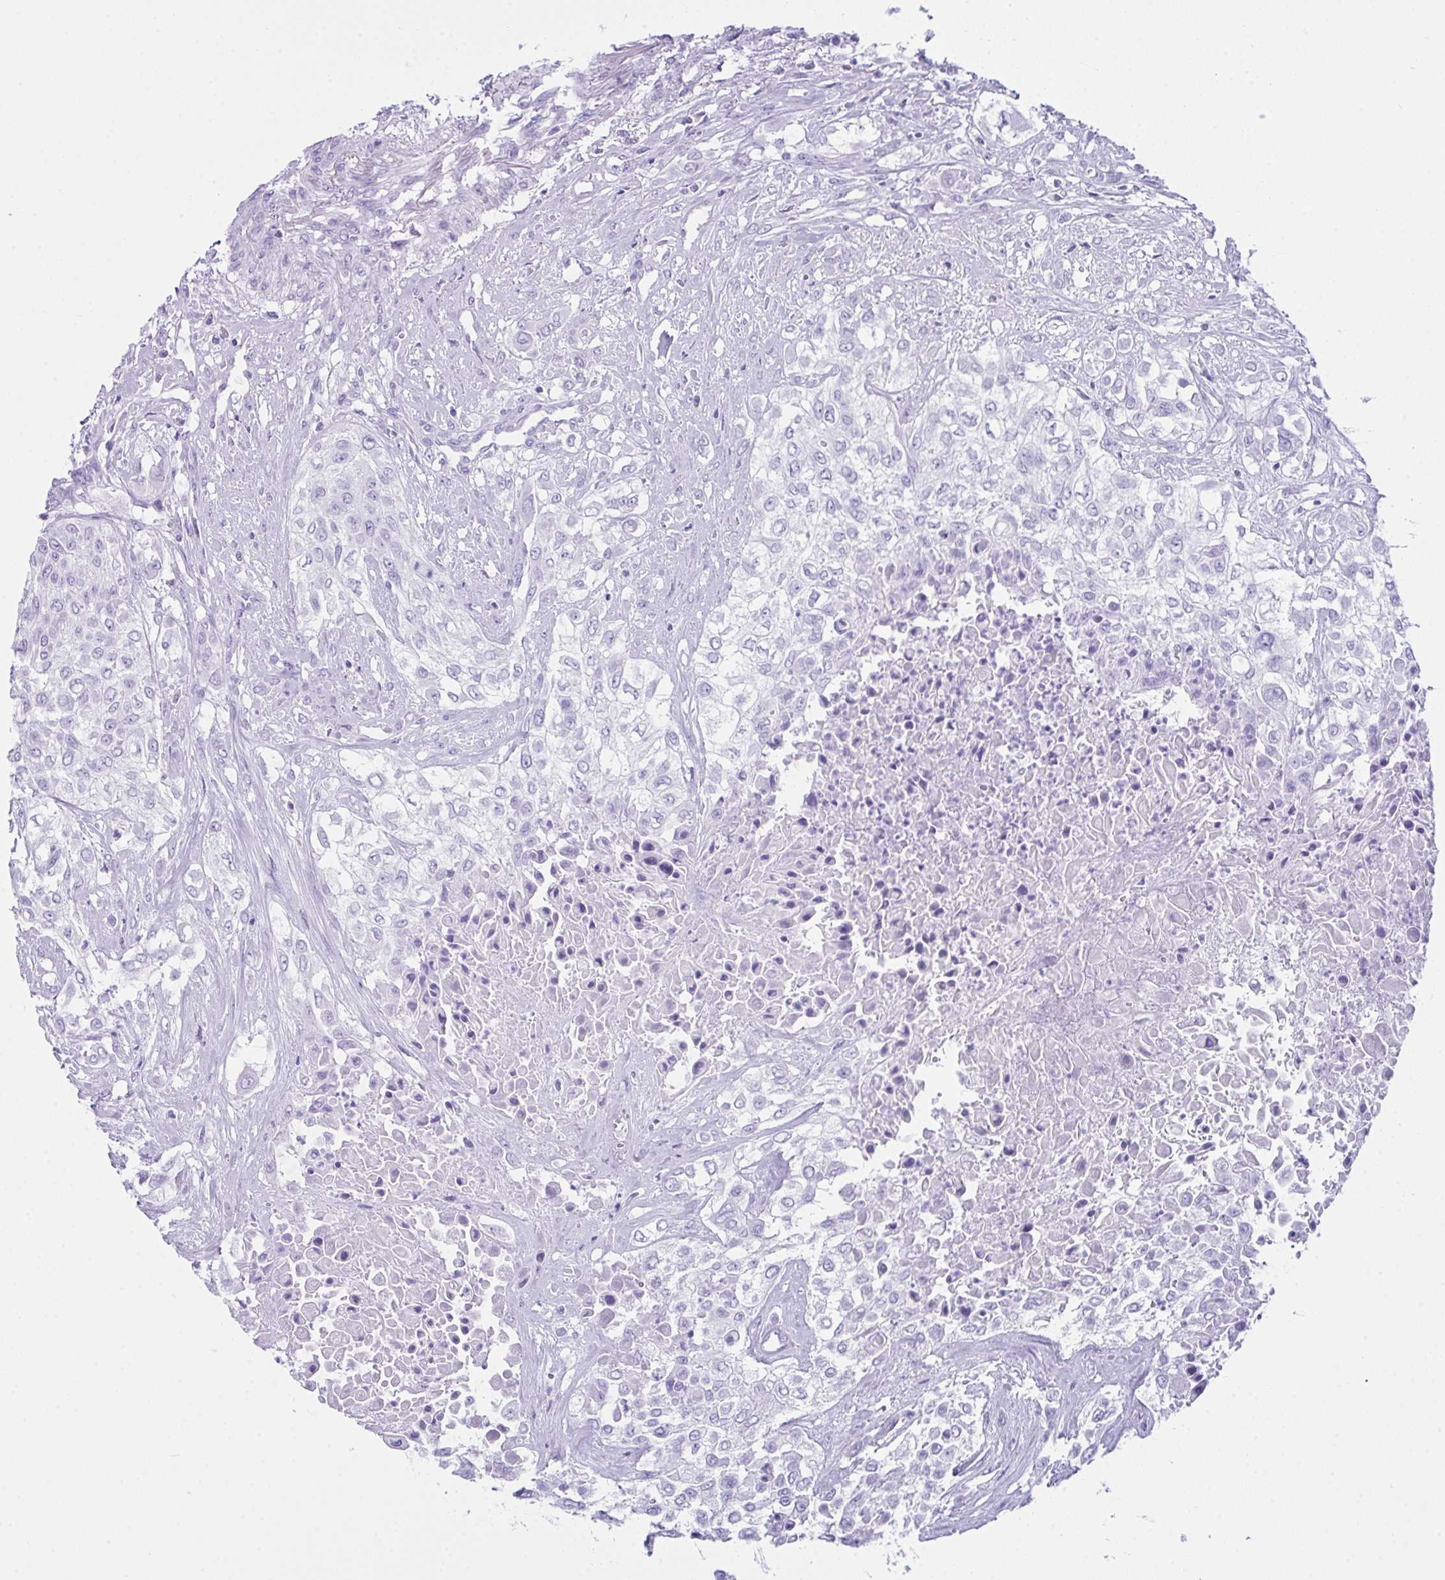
{"staining": {"intensity": "negative", "quantity": "none", "location": "none"}, "tissue": "urothelial cancer", "cell_type": "Tumor cells", "image_type": "cancer", "snomed": [{"axis": "morphology", "description": "Urothelial carcinoma, High grade"}, {"axis": "topography", "description": "Urinary bladder"}], "caption": "This is an immunohistochemistry (IHC) photomicrograph of urothelial cancer. There is no staining in tumor cells.", "gene": "LGALS4", "patient": {"sex": "male", "age": 57}}